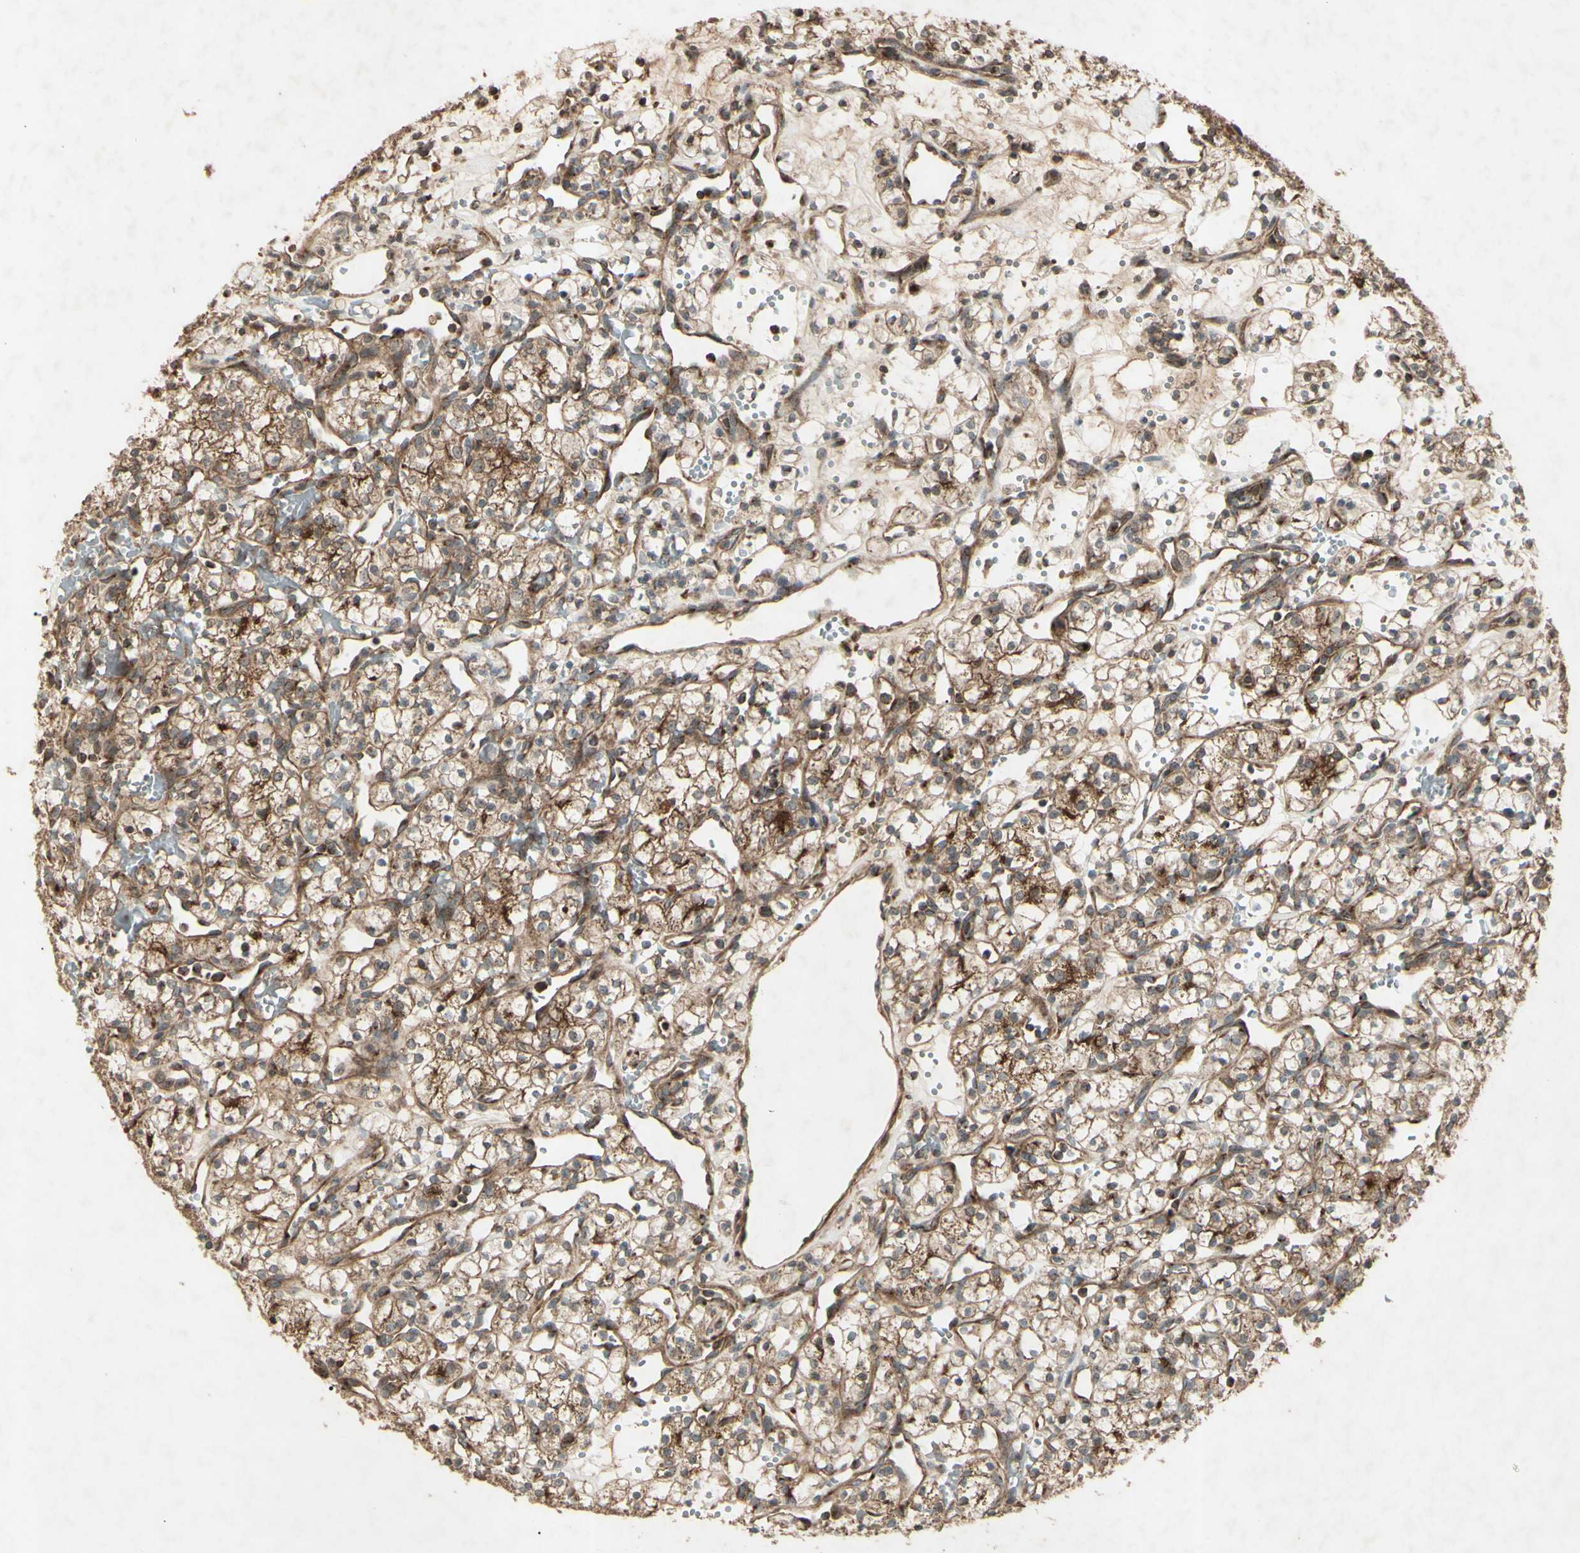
{"staining": {"intensity": "moderate", "quantity": ">75%", "location": "cytoplasmic/membranous"}, "tissue": "renal cancer", "cell_type": "Tumor cells", "image_type": "cancer", "snomed": [{"axis": "morphology", "description": "Adenocarcinoma, NOS"}, {"axis": "topography", "description": "Kidney"}], "caption": "IHC (DAB (3,3'-diaminobenzidine)) staining of human adenocarcinoma (renal) demonstrates moderate cytoplasmic/membranous protein staining in approximately >75% of tumor cells.", "gene": "AP1G1", "patient": {"sex": "female", "age": 60}}